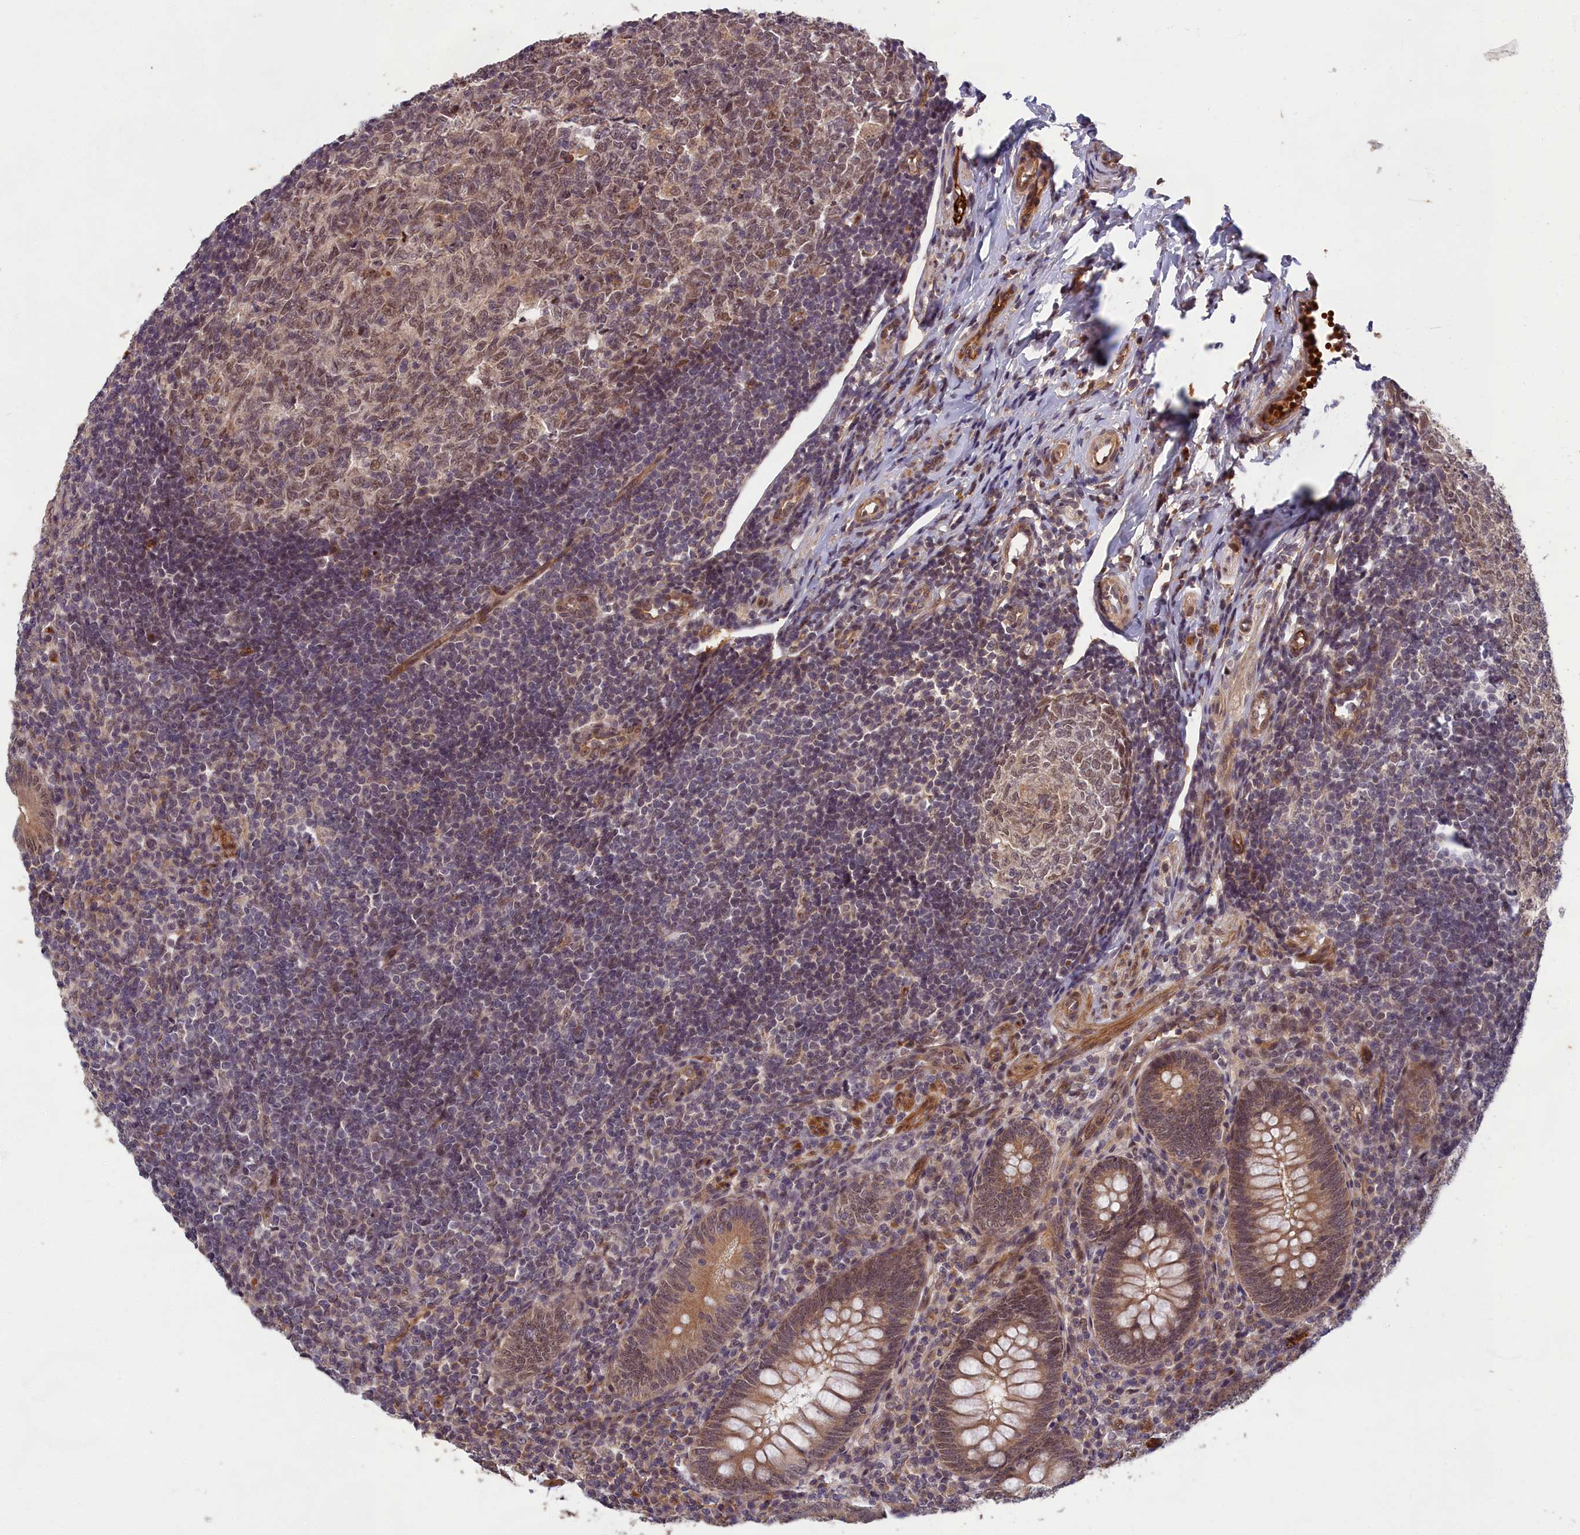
{"staining": {"intensity": "moderate", "quantity": ">75%", "location": "cytoplasmic/membranous"}, "tissue": "appendix", "cell_type": "Glandular cells", "image_type": "normal", "snomed": [{"axis": "morphology", "description": "Normal tissue, NOS"}, {"axis": "topography", "description": "Appendix"}], "caption": "The histopathology image displays a brown stain indicating the presence of a protein in the cytoplasmic/membranous of glandular cells in appendix. (IHC, brightfield microscopy, high magnification).", "gene": "EARS2", "patient": {"sex": "male", "age": 14}}